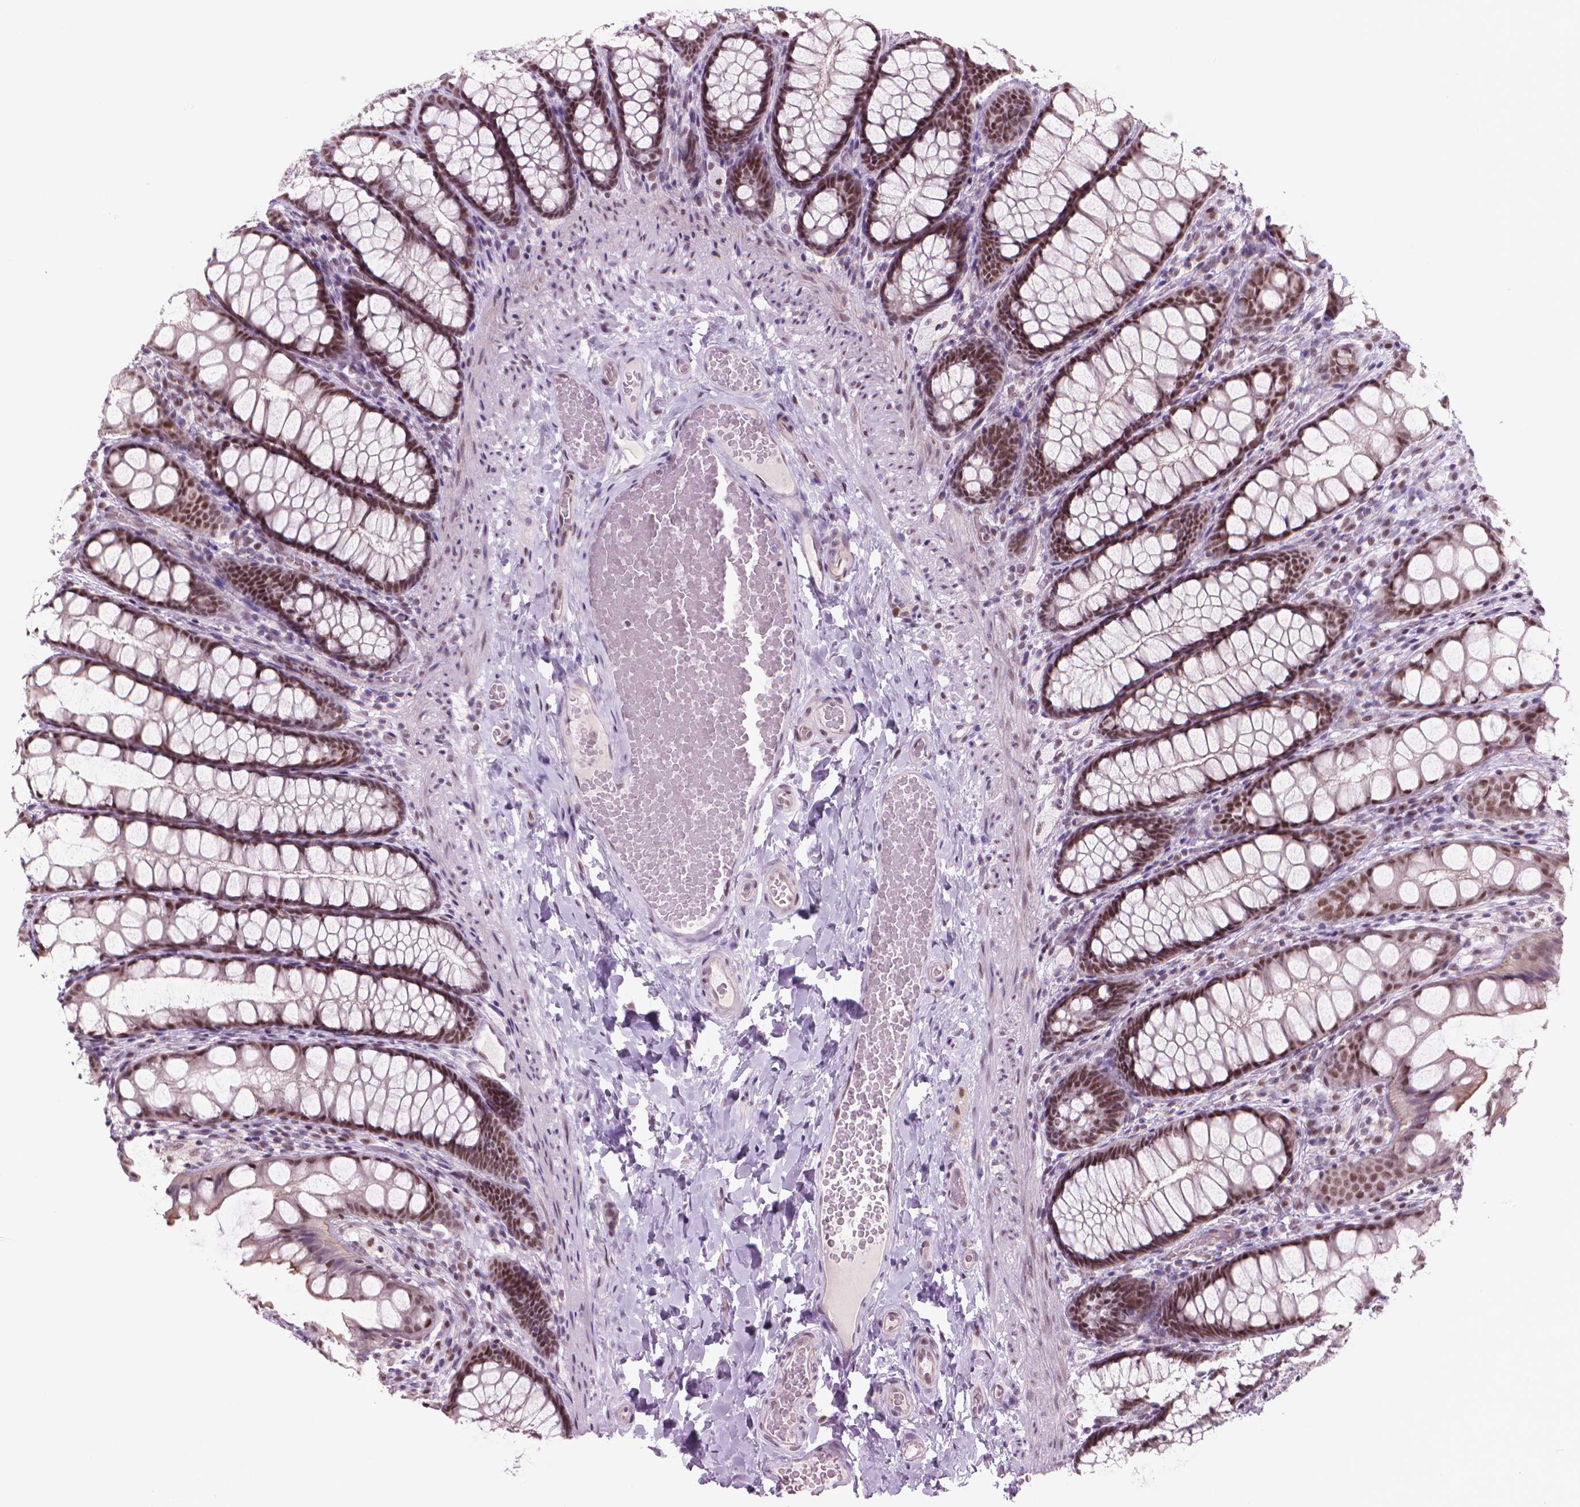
{"staining": {"intensity": "negative", "quantity": "none", "location": "none"}, "tissue": "colon", "cell_type": "Endothelial cells", "image_type": "normal", "snomed": [{"axis": "morphology", "description": "Normal tissue, NOS"}, {"axis": "topography", "description": "Colon"}], "caption": "Endothelial cells show no significant positivity in benign colon. Brightfield microscopy of immunohistochemistry (IHC) stained with DAB (3,3'-diaminobenzidine) (brown) and hematoxylin (blue), captured at high magnification.", "gene": "POLR3D", "patient": {"sex": "male", "age": 47}}